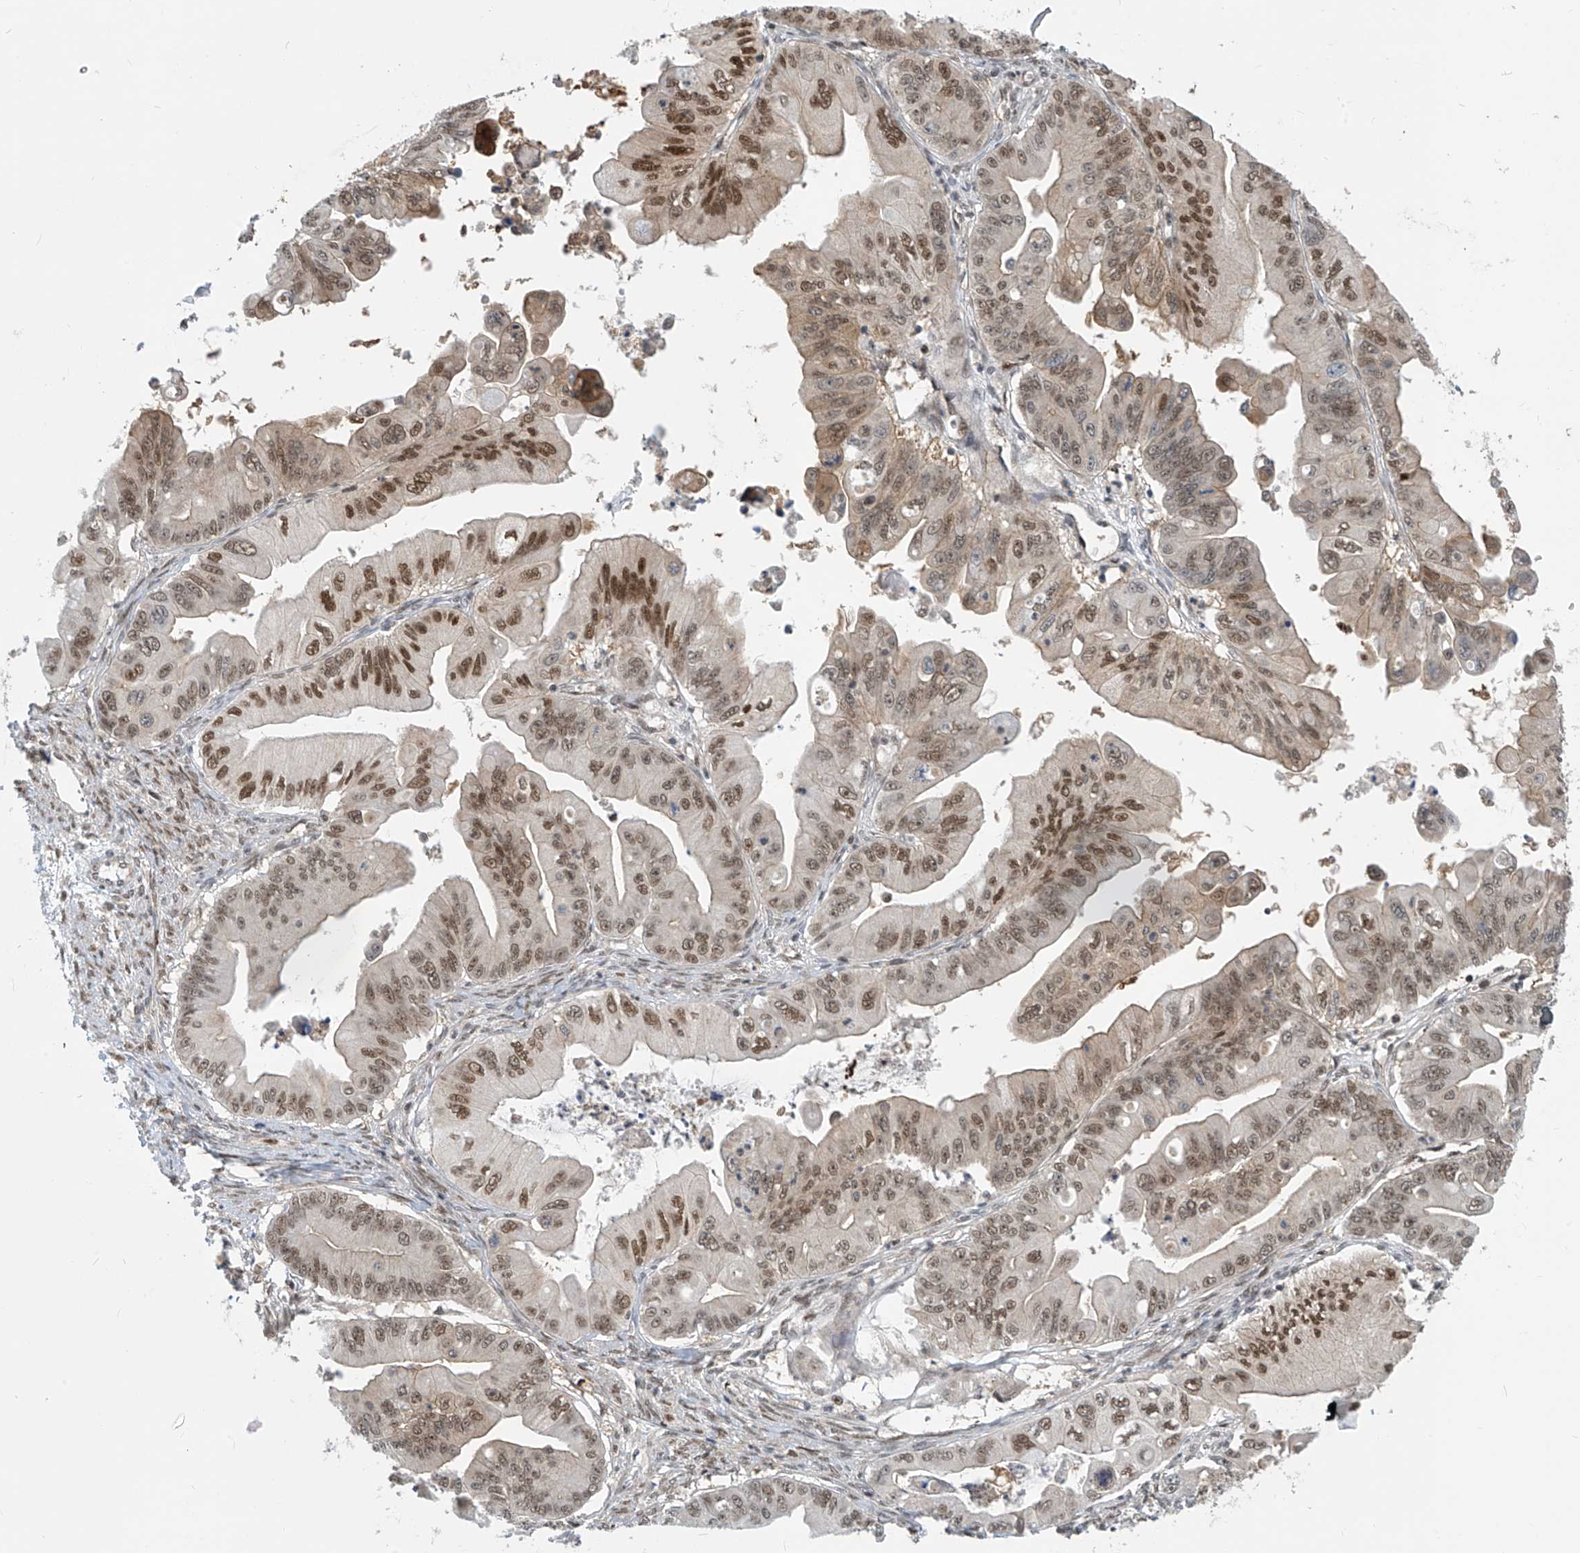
{"staining": {"intensity": "moderate", "quantity": ">75%", "location": "nuclear"}, "tissue": "ovarian cancer", "cell_type": "Tumor cells", "image_type": "cancer", "snomed": [{"axis": "morphology", "description": "Cystadenocarcinoma, mucinous, NOS"}, {"axis": "topography", "description": "Ovary"}], "caption": "Ovarian mucinous cystadenocarcinoma was stained to show a protein in brown. There is medium levels of moderate nuclear staining in about >75% of tumor cells. Using DAB (brown) and hematoxylin (blue) stains, captured at high magnification using brightfield microscopy.", "gene": "LAGE3", "patient": {"sex": "female", "age": 71}}